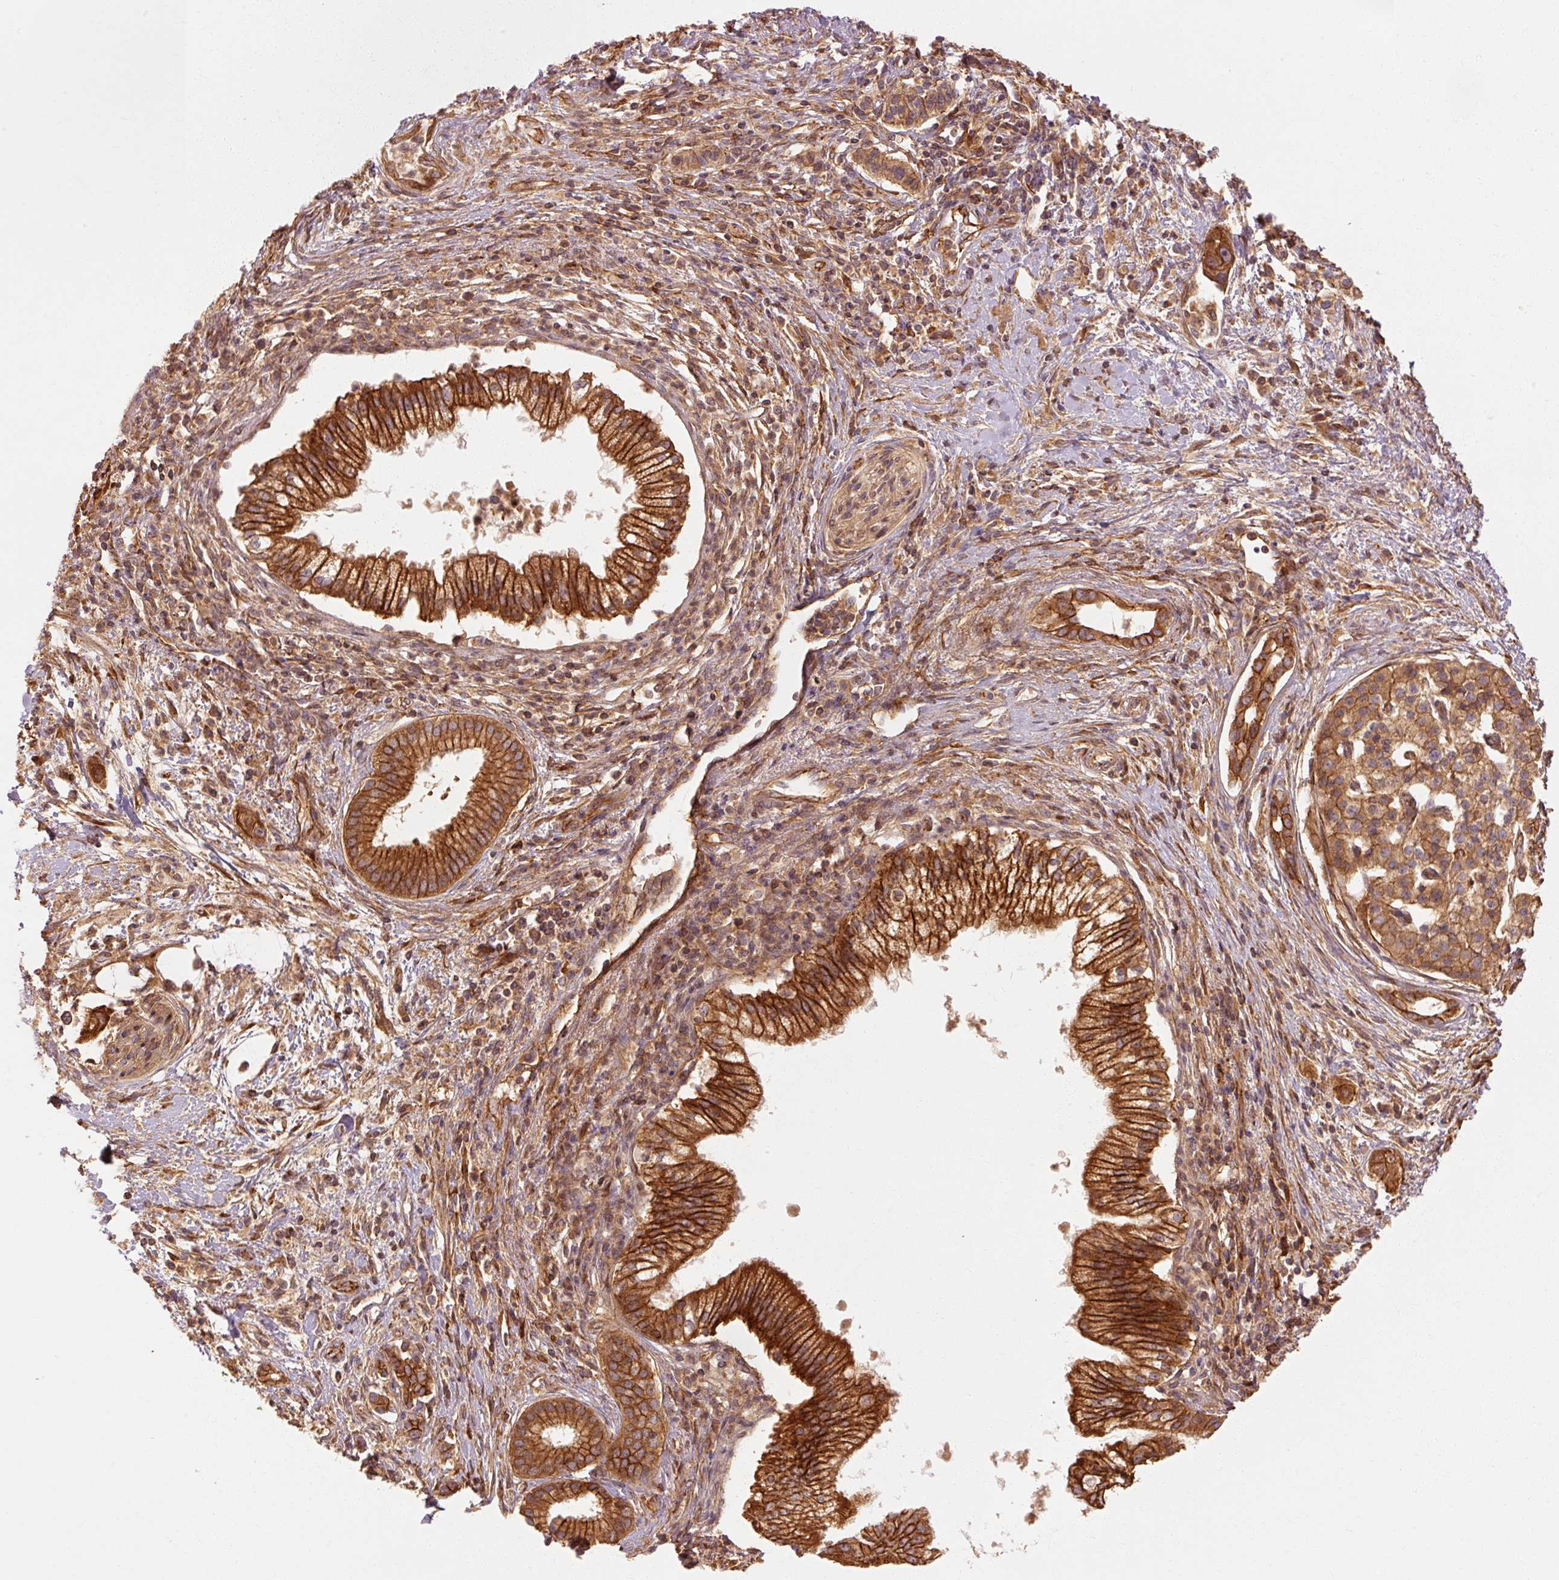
{"staining": {"intensity": "strong", "quantity": ">75%", "location": "cytoplasmic/membranous"}, "tissue": "pancreatic cancer", "cell_type": "Tumor cells", "image_type": "cancer", "snomed": [{"axis": "morphology", "description": "Adenocarcinoma, NOS"}, {"axis": "topography", "description": "Pancreas"}], "caption": "Adenocarcinoma (pancreatic) stained with a protein marker displays strong staining in tumor cells.", "gene": "CTNNA1", "patient": {"sex": "male", "age": 70}}